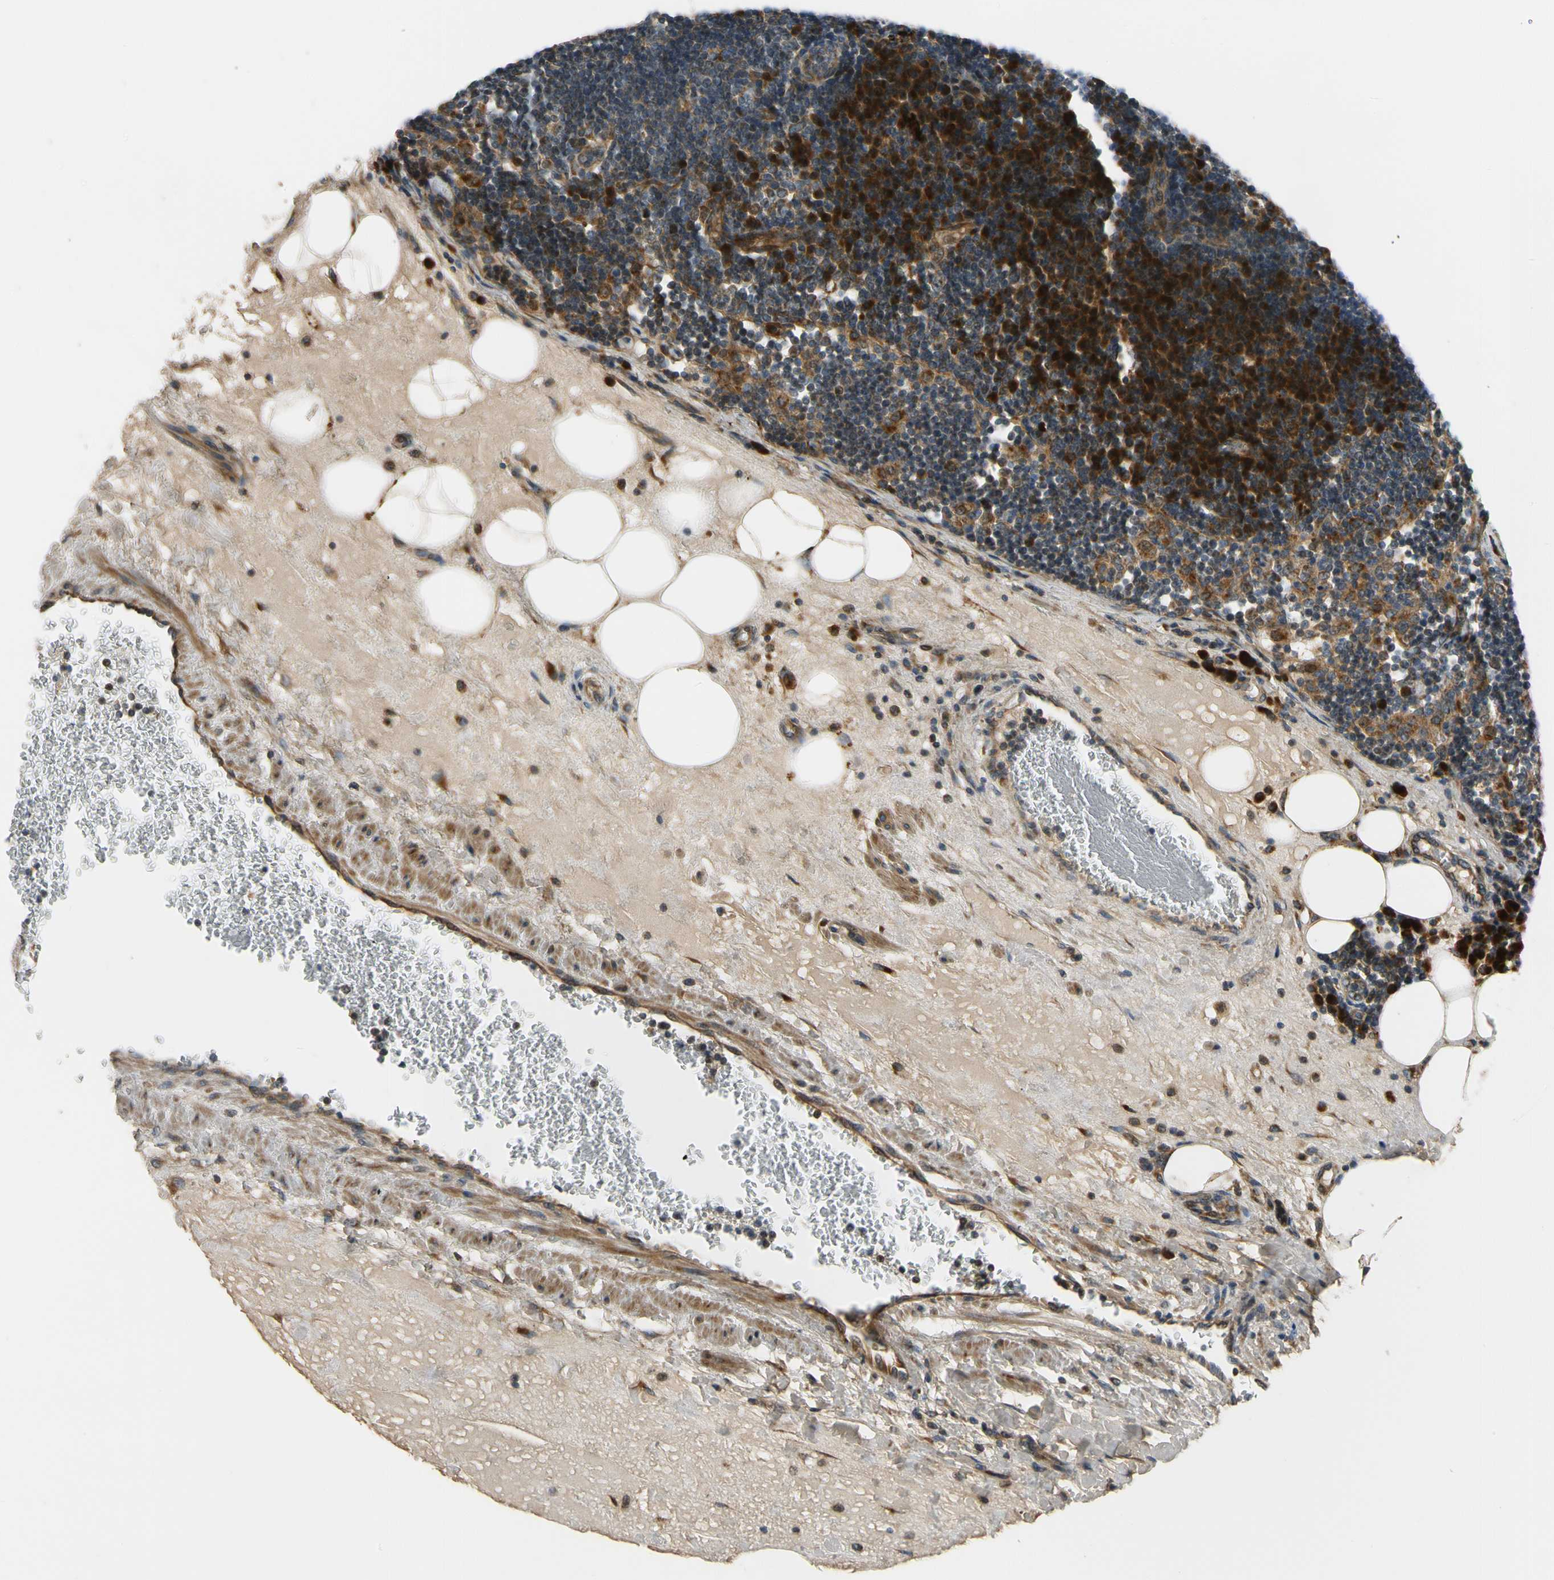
{"staining": {"intensity": "strong", "quantity": "<25%", "location": "cytoplasmic/membranous"}, "tissue": "lymph node", "cell_type": "Germinal center cells", "image_type": "normal", "snomed": [{"axis": "morphology", "description": "Normal tissue, NOS"}, {"axis": "morphology", "description": "Squamous cell carcinoma, metastatic, NOS"}, {"axis": "topography", "description": "Lymph node"}], "caption": "Immunohistochemistry (DAB (3,3'-diaminobenzidine)) staining of unremarkable human lymph node exhibits strong cytoplasmic/membranous protein expression in approximately <25% of germinal center cells. The staining was performed using DAB to visualize the protein expression in brown, while the nuclei were stained in blue with hematoxylin (Magnification: 20x).", "gene": "MST1R", "patient": {"sex": "female", "age": 53}}